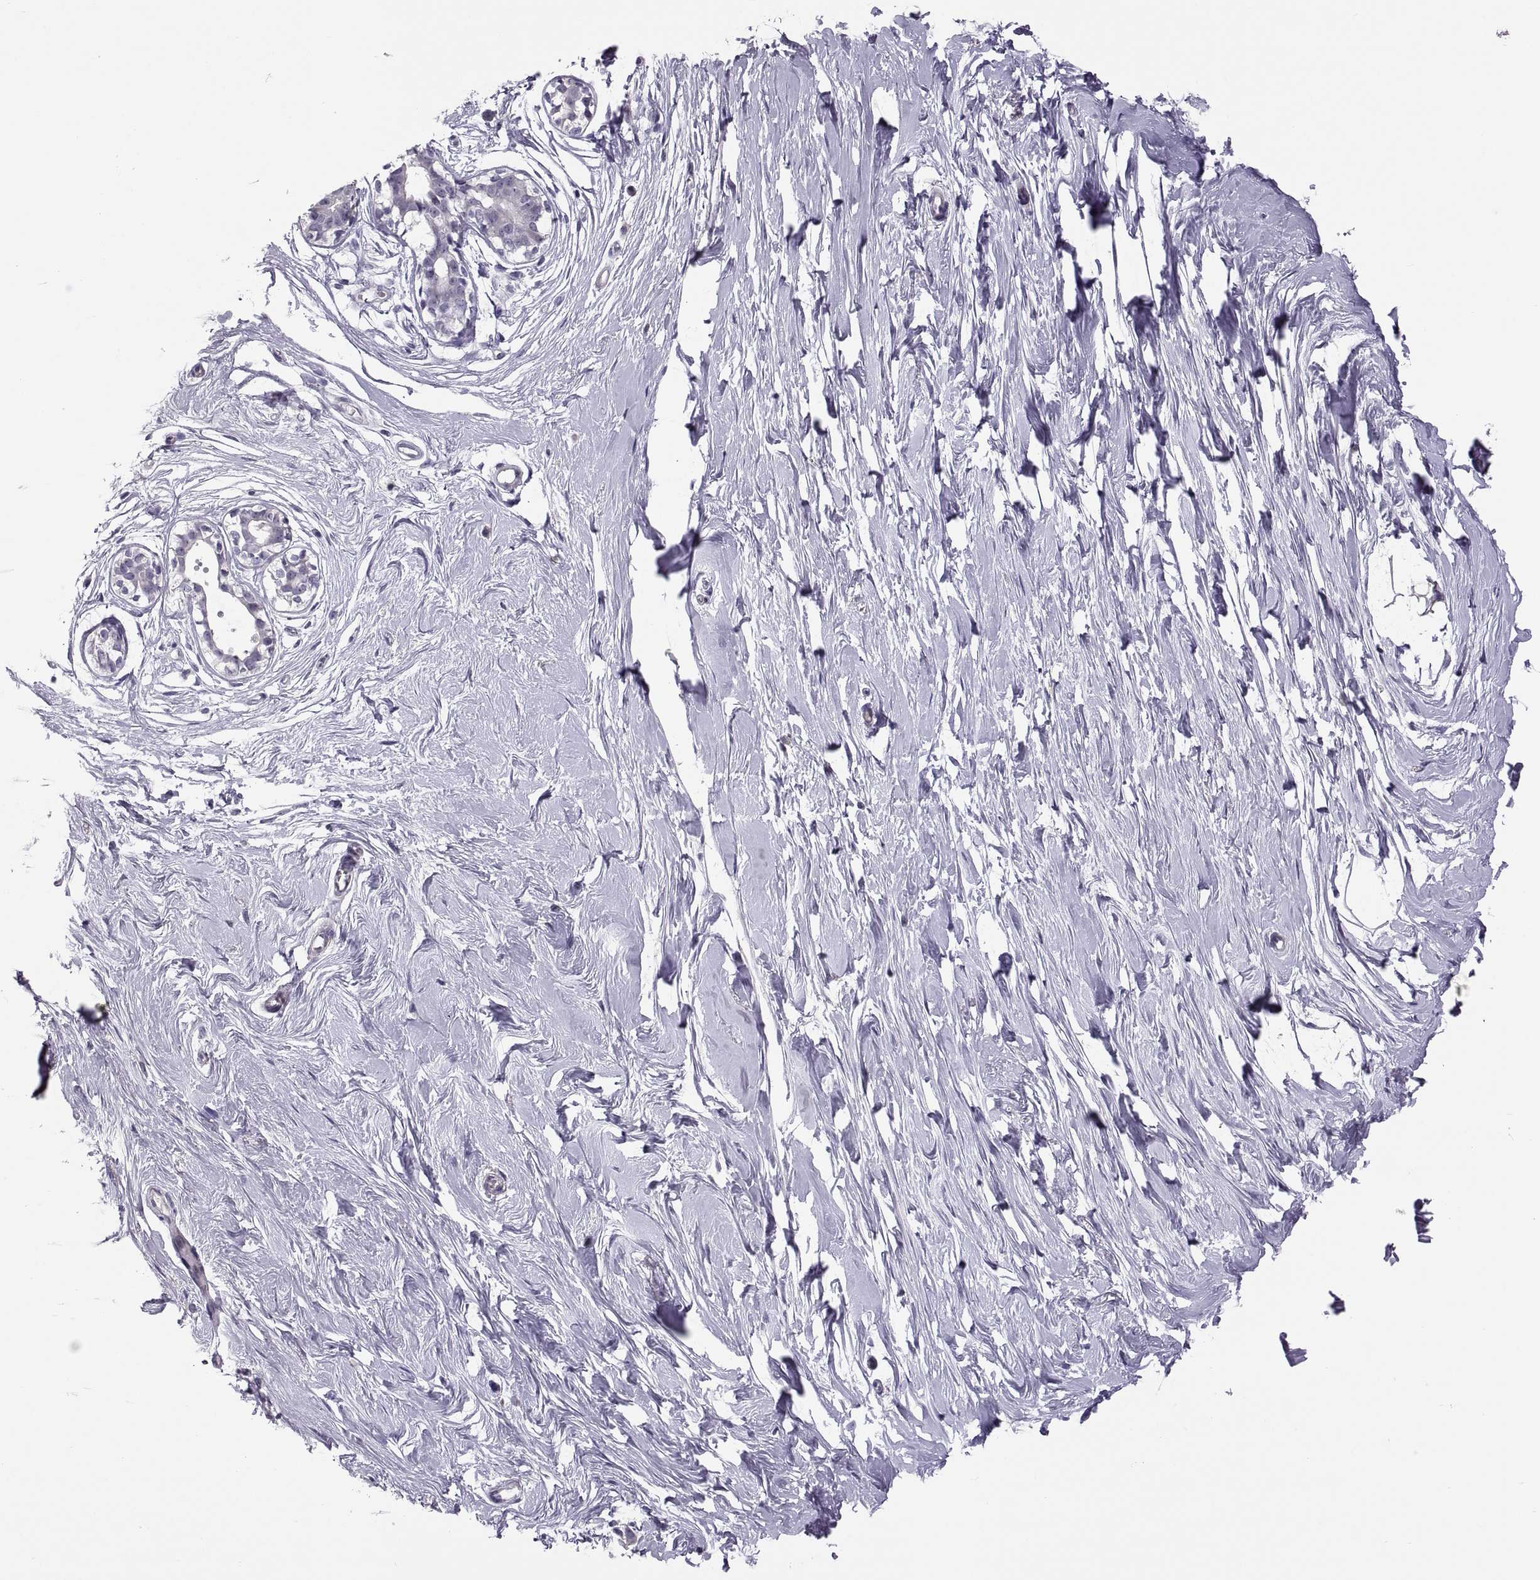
{"staining": {"intensity": "weak", "quantity": ">75%", "location": "cytoplasmic/membranous"}, "tissue": "breast", "cell_type": "Adipocytes", "image_type": "normal", "snomed": [{"axis": "morphology", "description": "Normal tissue, NOS"}, {"axis": "topography", "description": "Breast"}], "caption": "Human breast stained with a brown dye shows weak cytoplasmic/membranous positive expression in approximately >75% of adipocytes.", "gene": "VSX2", "patient": {"sex": "female", "age": 49}}